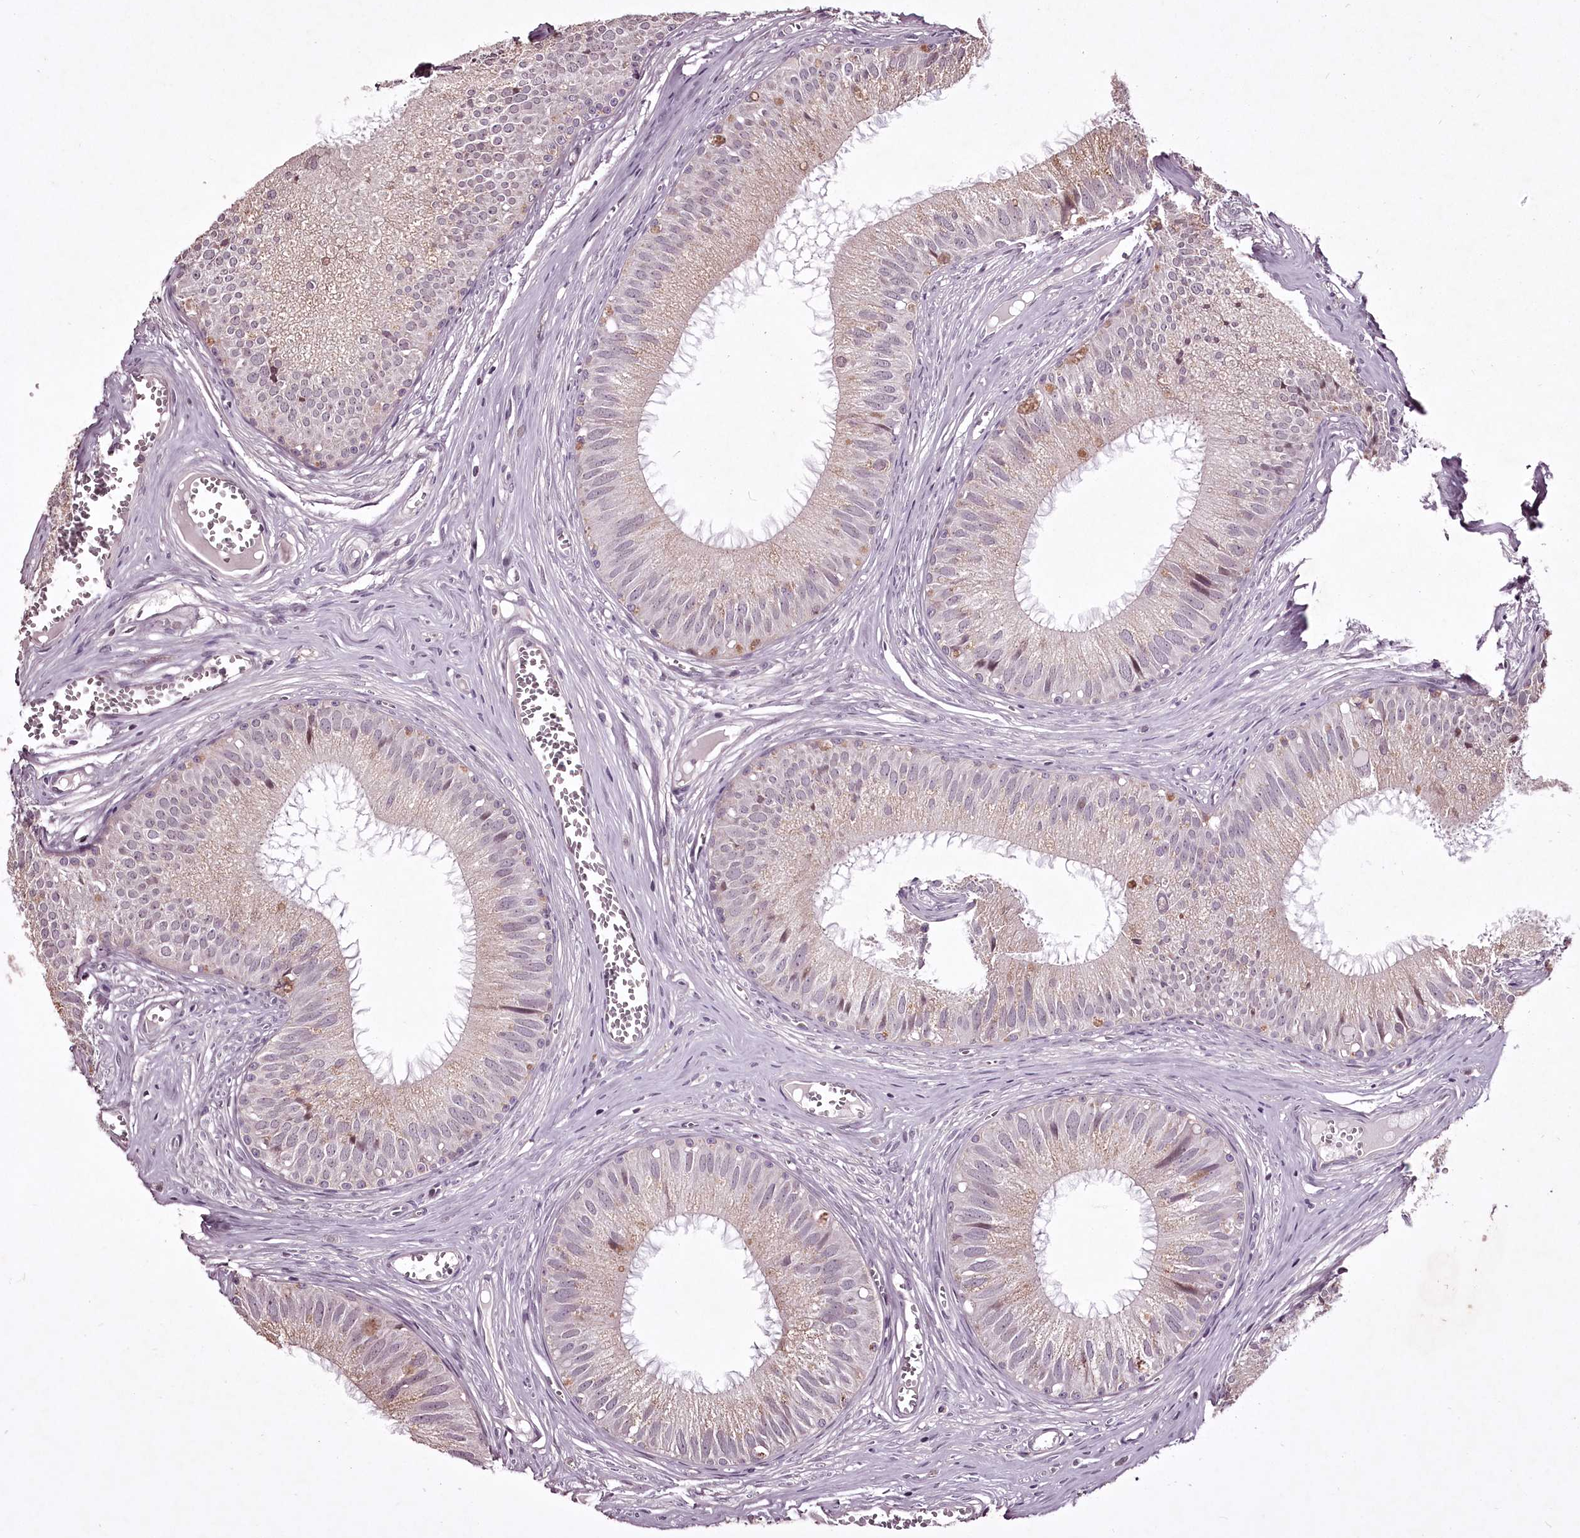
{"staining": {"intensity": "weak", "quantity": "<25%", "location": "cytoplasmic/membranous"}, "tissue": "epididymis", "cell_type": "Glandular cells", "image_type": "normal", "snomed": [{"axis": "morphology", "description": "Normal tissue, NOS"}, {"axis": "topography", "description": "Epididymis"}], "caption": "Normal epididymis was stained to show a protein in brown. There is no significant expression in glandular cells. Nuclei are stained in blue.", "gene": "ADRA1D", "patient": {"sex": "male", "age": 36}}